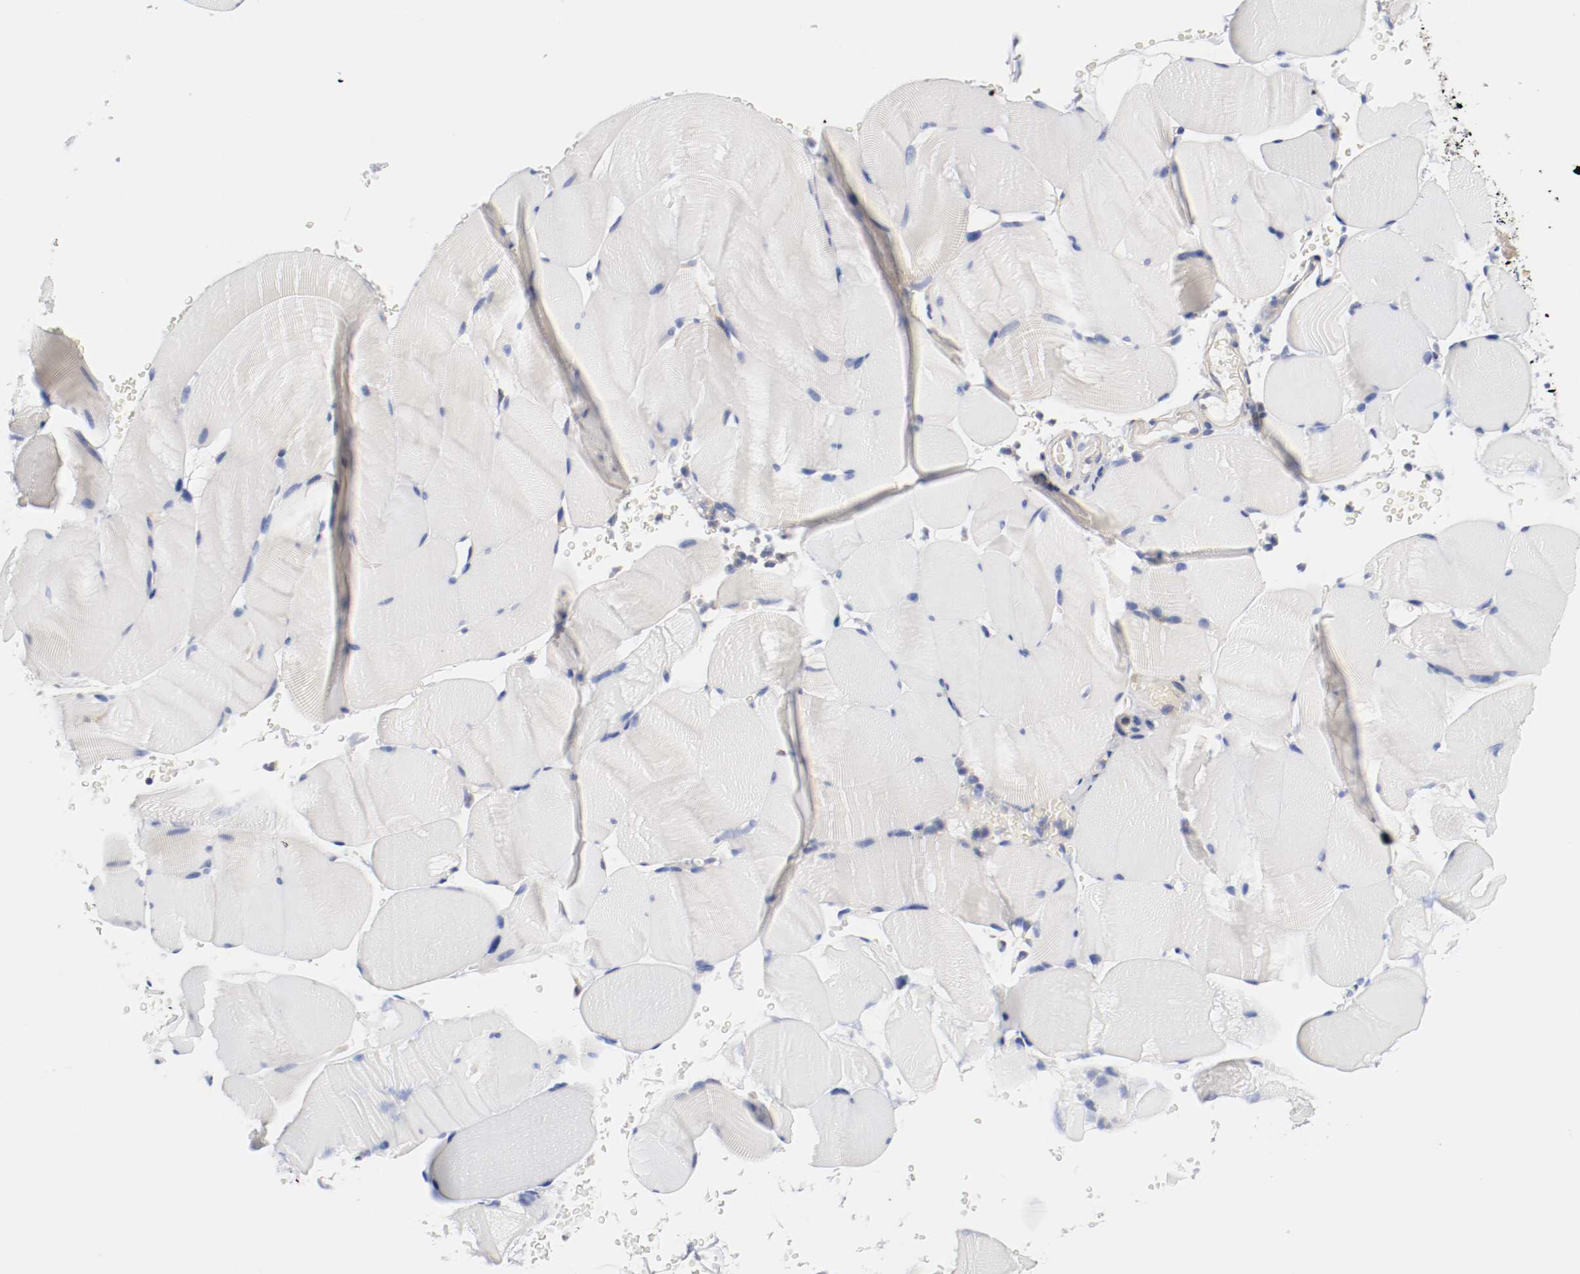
{"staining": {"intensity": "negative", "quantity": "none", "location": "none"}, "tissue": "skeletal muscle", "cell_type": "Myocytes", "image_type": "normal", "snomed": [{"axis": "morphology", "description": "Normal tissue, NOS"}, {"axis": "topography", "description": "Skeletal muscle"}], "caption": "The photomicrograph exhibits no significant staining in myocytes of skeletal muscle.", "gene": "HGS", "patient": {"sex": "male", "age": 62}}